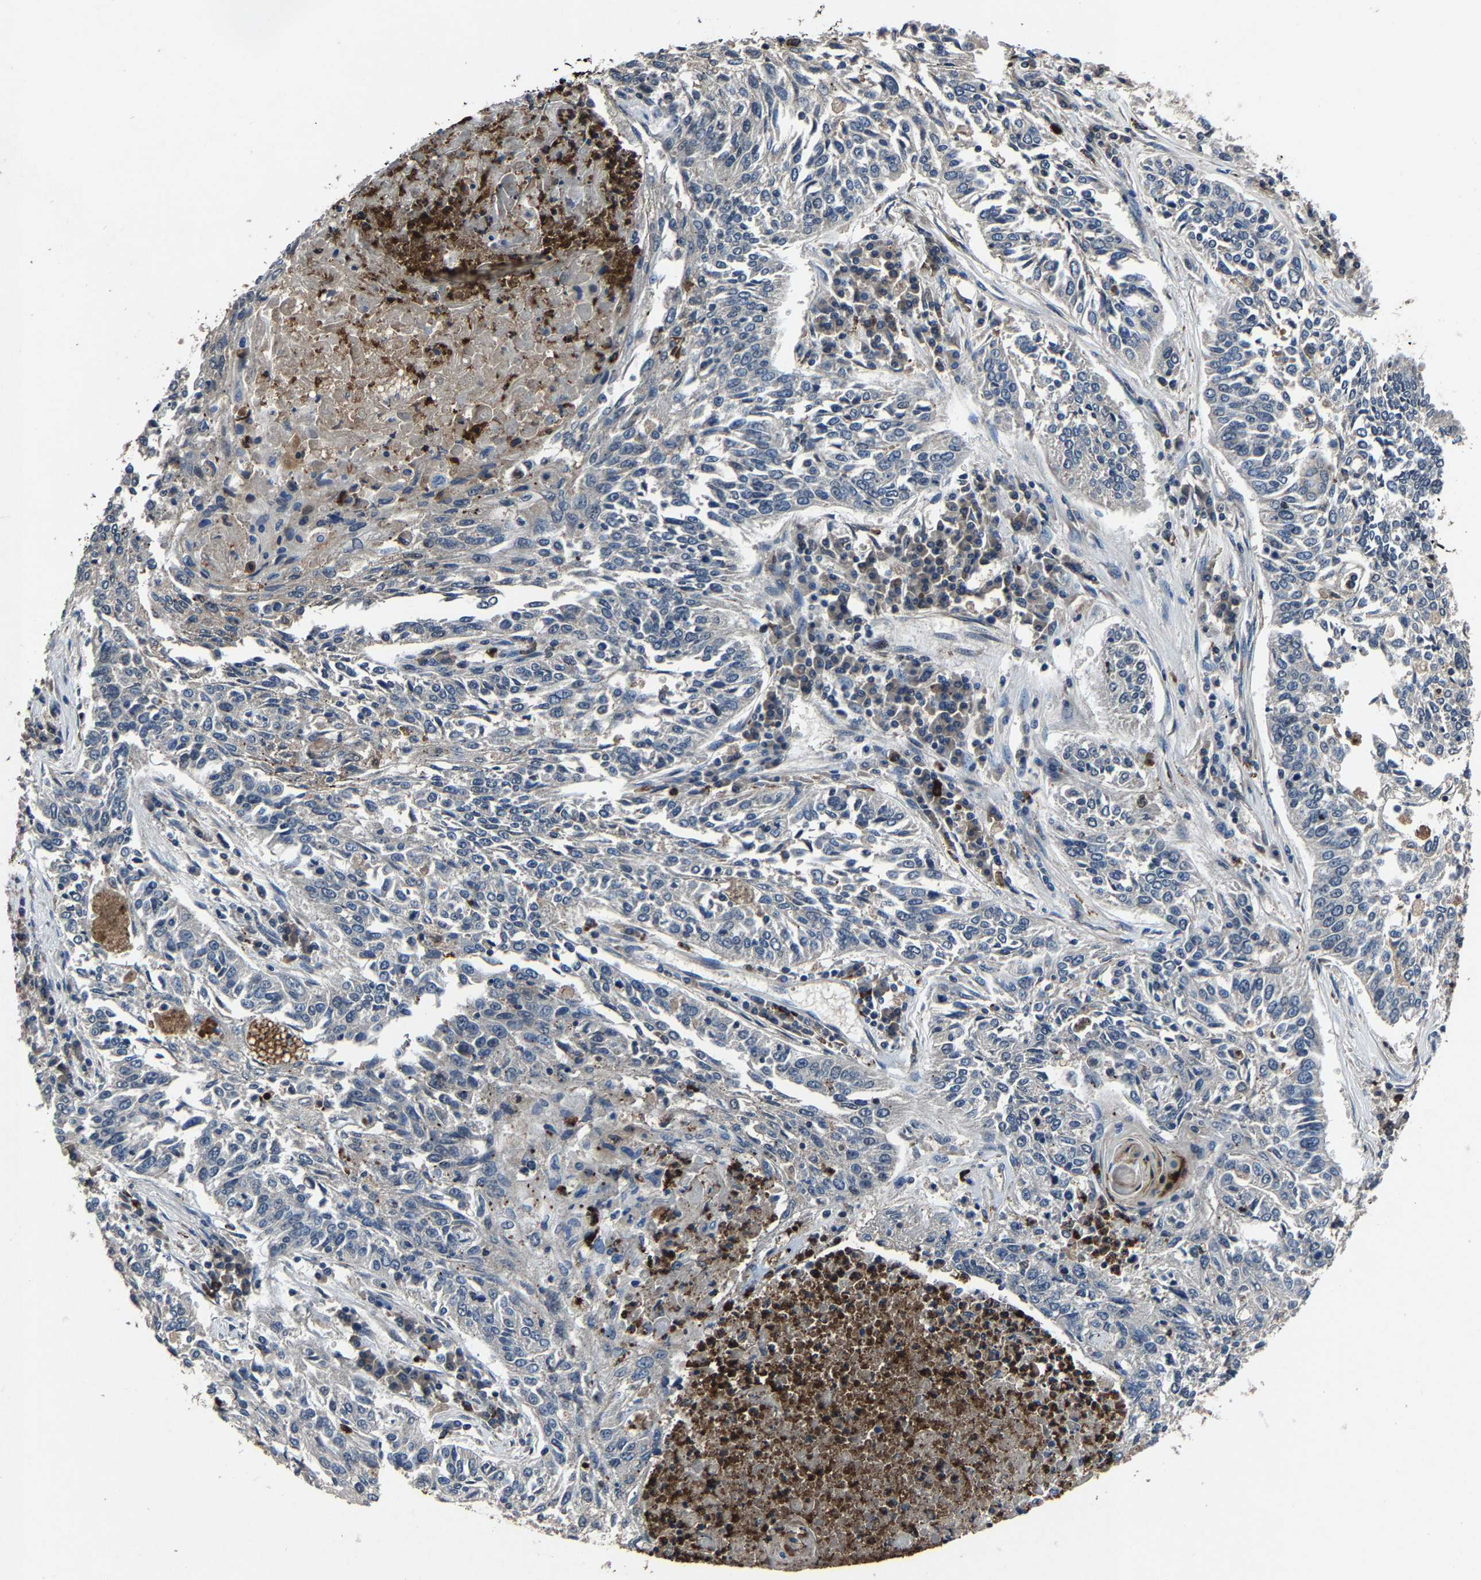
{"staining": {"intensity": "negative", "quantity": "none", "location": "none"}, "tissue": "lung cancer", "cell_type": "Tumor cells", "image_type": "cancer", "snomed": [{"axis": "morphology", "description": "Normal tissue, NOS"}, {"axis": "morphology", "description": "Squamous cell carcinoma, NOS"}, {"axis": "topography", "description": "Cartilage tissue"}, {"axis": "topography", "description": "Bronchus"}, {"axis": "topography", "description": "Lung"}], "caption": "Immunohistochemistry (IHC) of lung cancer shows no positivity in tumor cells. Brightfield microscopy of IHC stained with DAB (3,3'-diaminobenzidine) (brown) and hematoxylin (blue), captured at high magnification.", "gene": "PCNX2", "patient": {"sex": "female", "age": 49}}